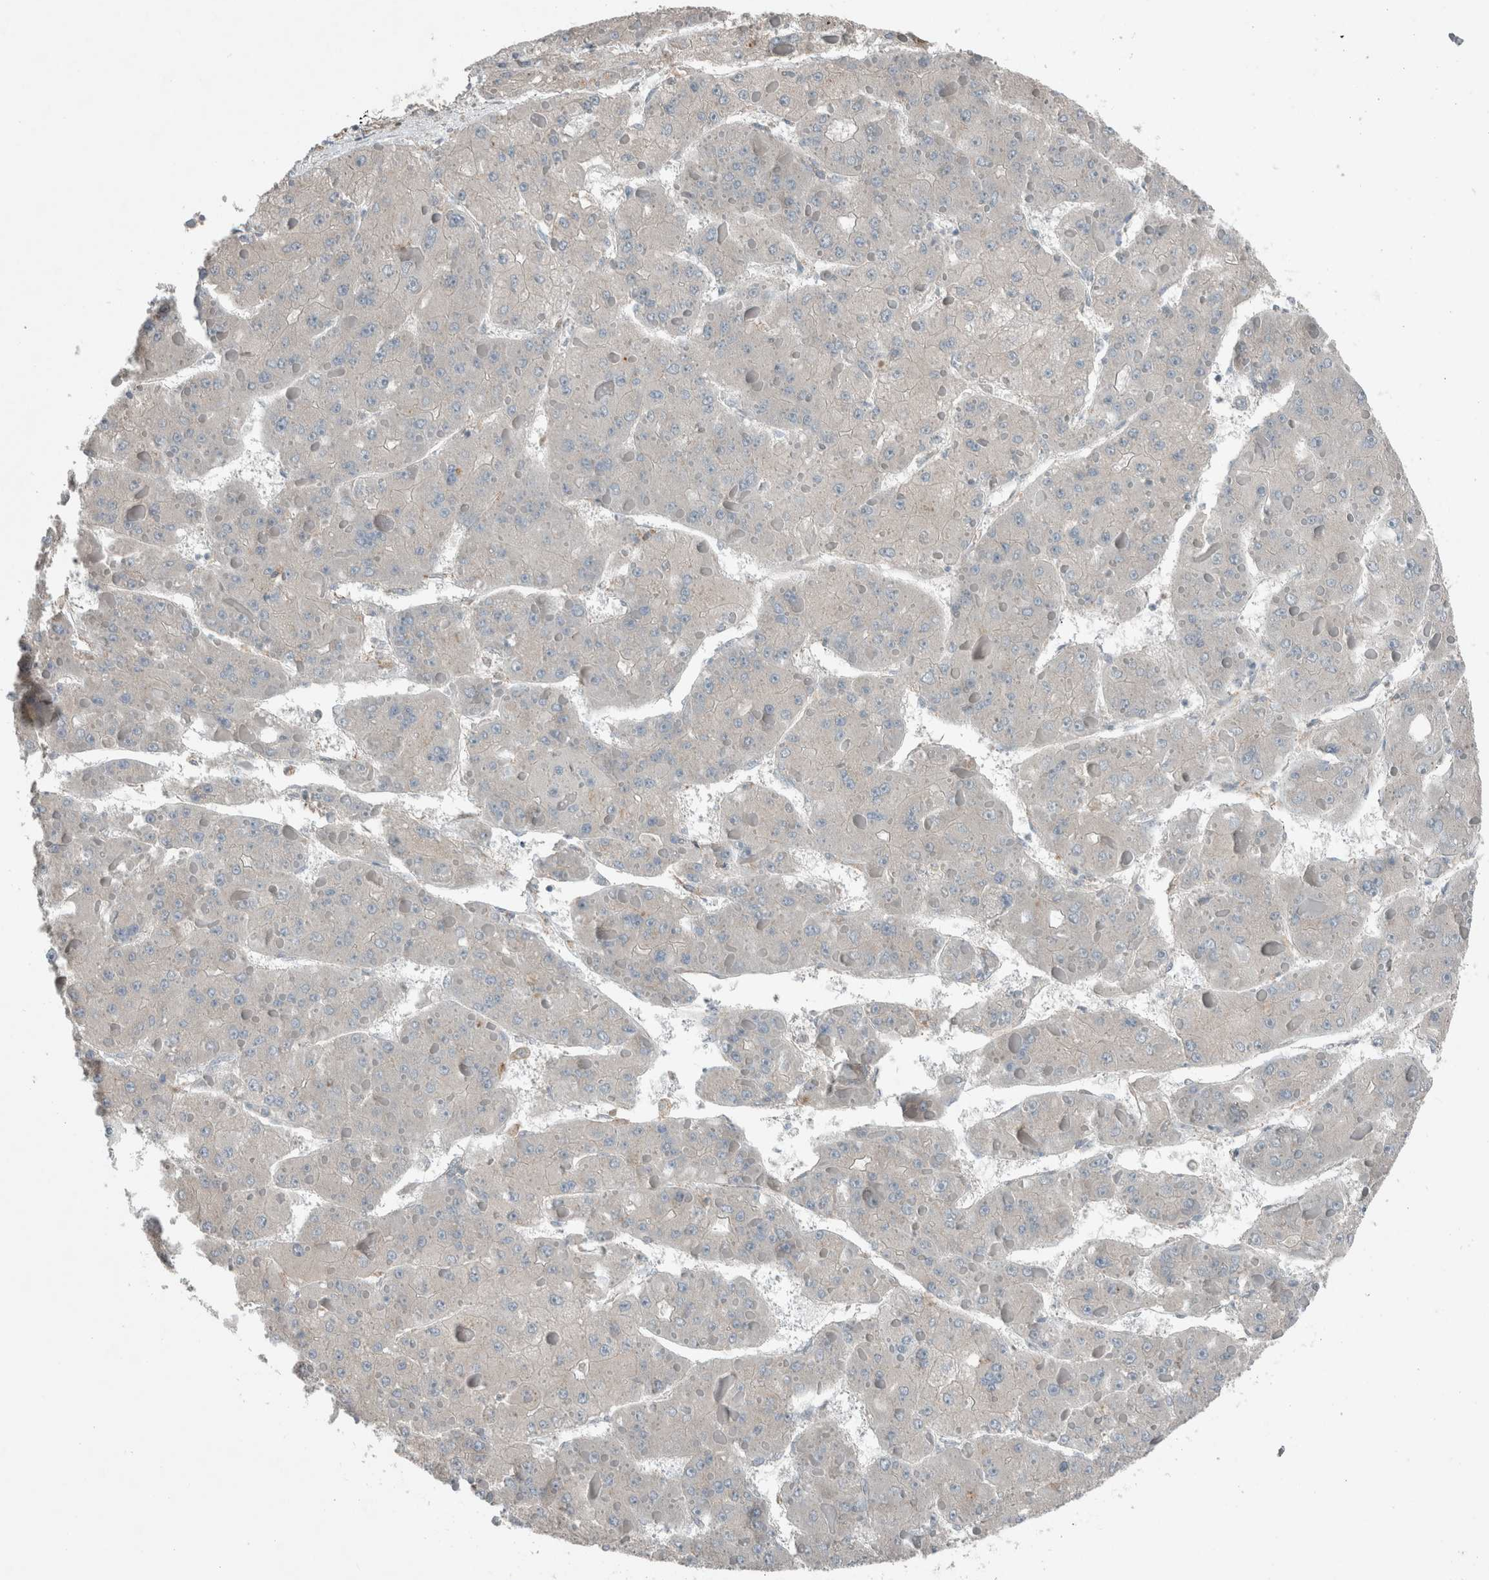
{"staining": {"intensity": "negative", "quantity": "none", "location": "none"}, "tissue": "liver cancer", "cell_type": "Tumor cells", "image_type": "cancer", "snomed": [{"axis": "morphology", "description": "Carcinoma, Hepatocellular, NOS"}, {"axis": "topography", "description": "Liver"}], "caption": "A high-resolution image shows immunohistochemistry staining of hepatocellular carcinoma (liver), which demonstrates no significant expression in tumor cells.", "gene": "JADE2", "patient": {"sex": "female", "age": 73}}